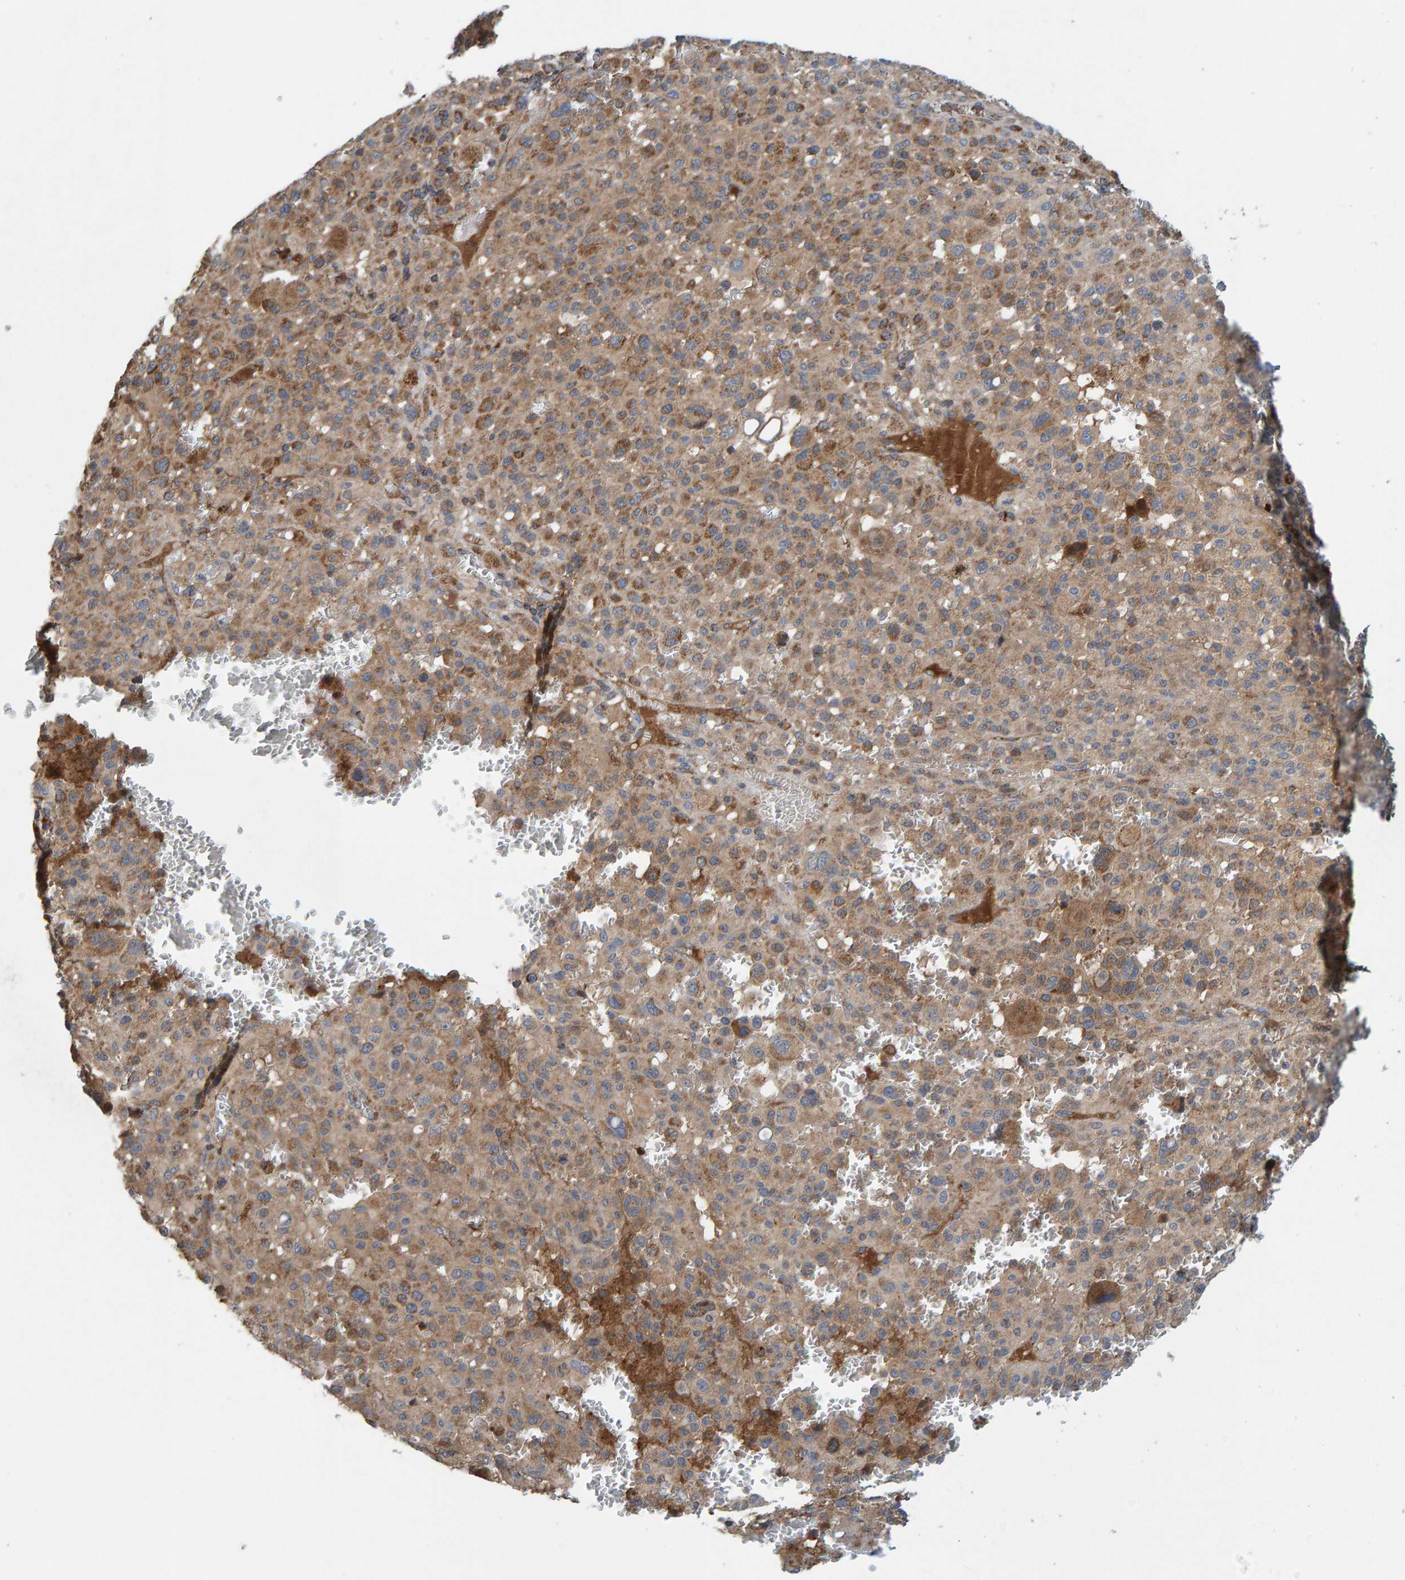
{"staining": {"intensity": "moderate", "quantity": ">75%", "location": "cytoplasmic/membranous"}, "tissue": "melanoma", "cell_type": "Tumor cells", "image_type": "cancer", "snomed": [{"axis": "morphology", "description": "Malignant melanoma, Metastatic site"}, {"axis": "topography", "description": "Skin"}], "caption": "Melanoma stained with immunohistochemistry reveals moderate cytoplasmic/membranous expression in about >75% of tumor cells. (Stains: DAB in brown, nuclei in blue, Microscopy: brightfield microscopy at high magnification).", "gene": "KIAA0753", "patient": {"sex": "female", "age": 74}}